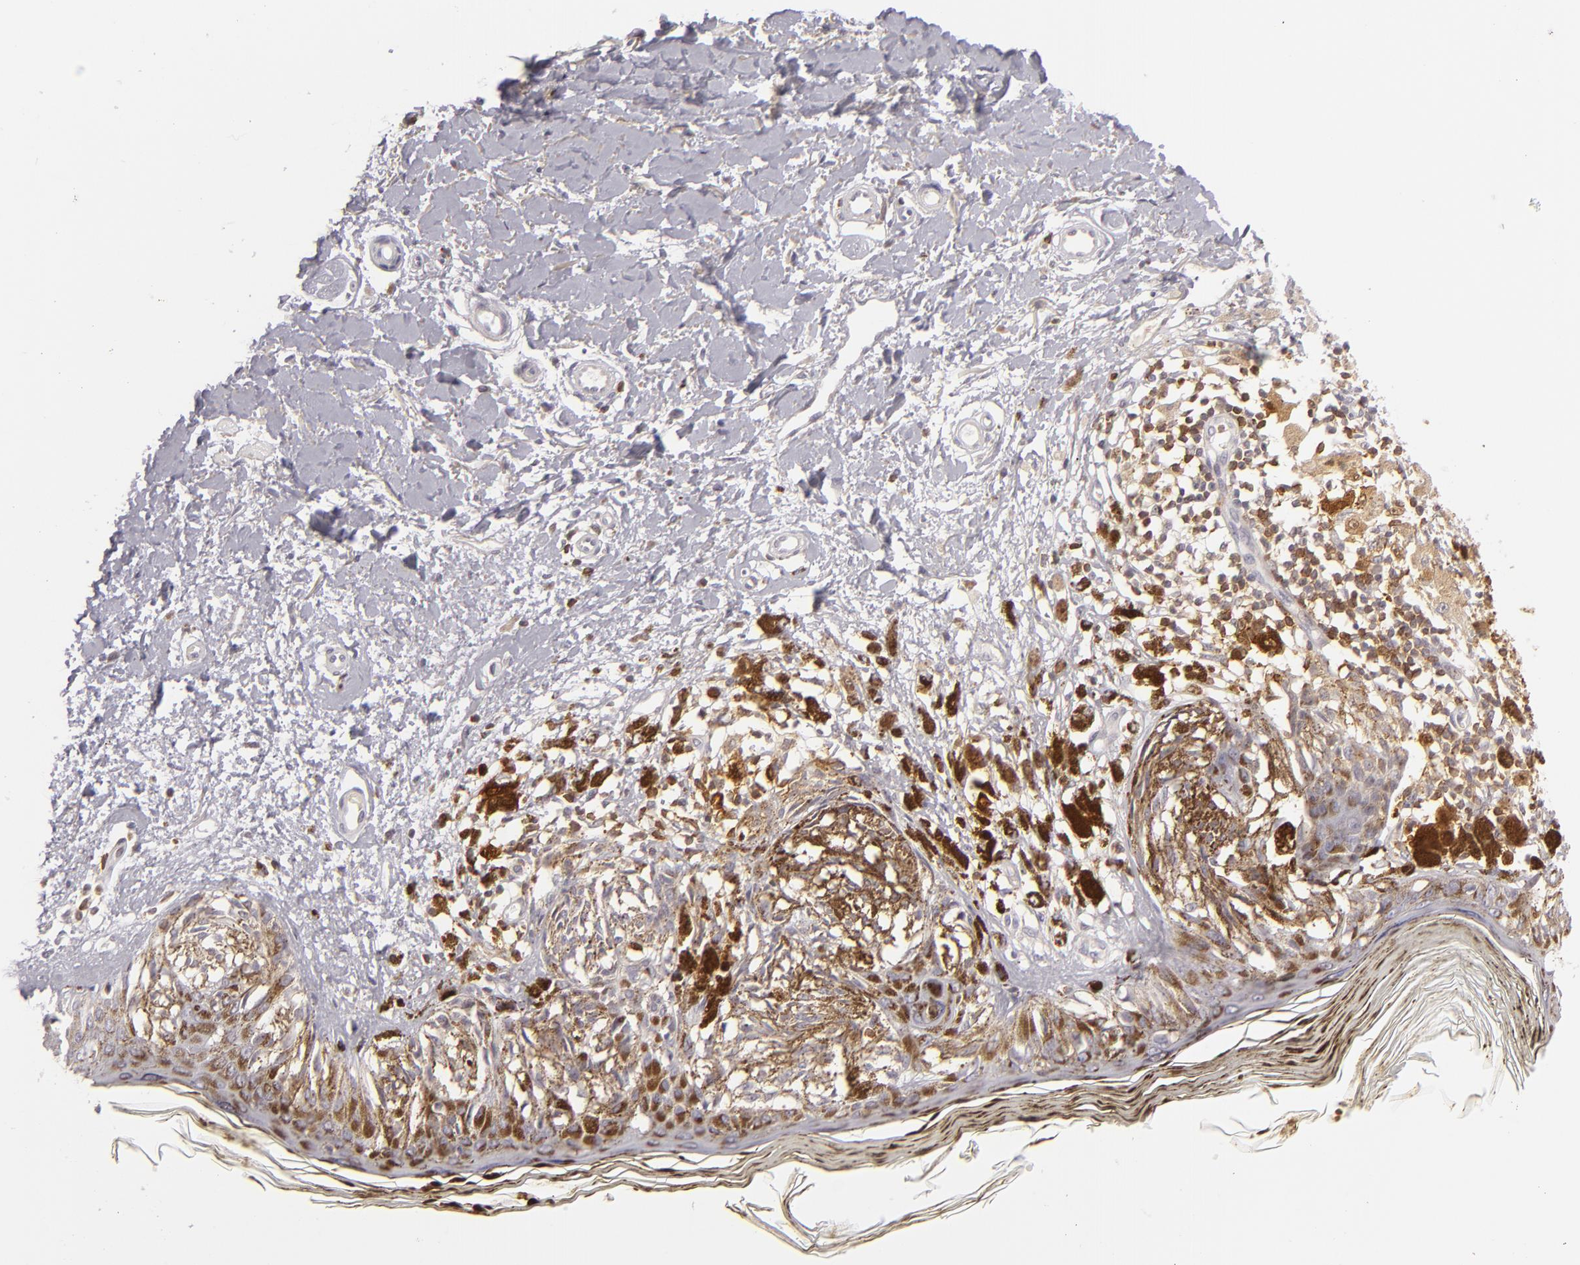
{"staining": {"intensity": "moderate", "quantity": "25%-75%", "location": "cytoplasmic/membranous"}, "tissue": "melanoma", "cell_type": "Tumor cells", "image_type": "cancer", "snomed": [{"axis": "morphology", "description": "Malignant melanoma, NOS"}, {"axis": "topography", "description": "Skin"}], "caption": "Melanoma tissue exhibits moderate cytoplasmic/membranous positivity in approximately 25%-75% of tumor cells", "gene": "APOBEC3G", "patient": {"sex": "male", "age": 88}}